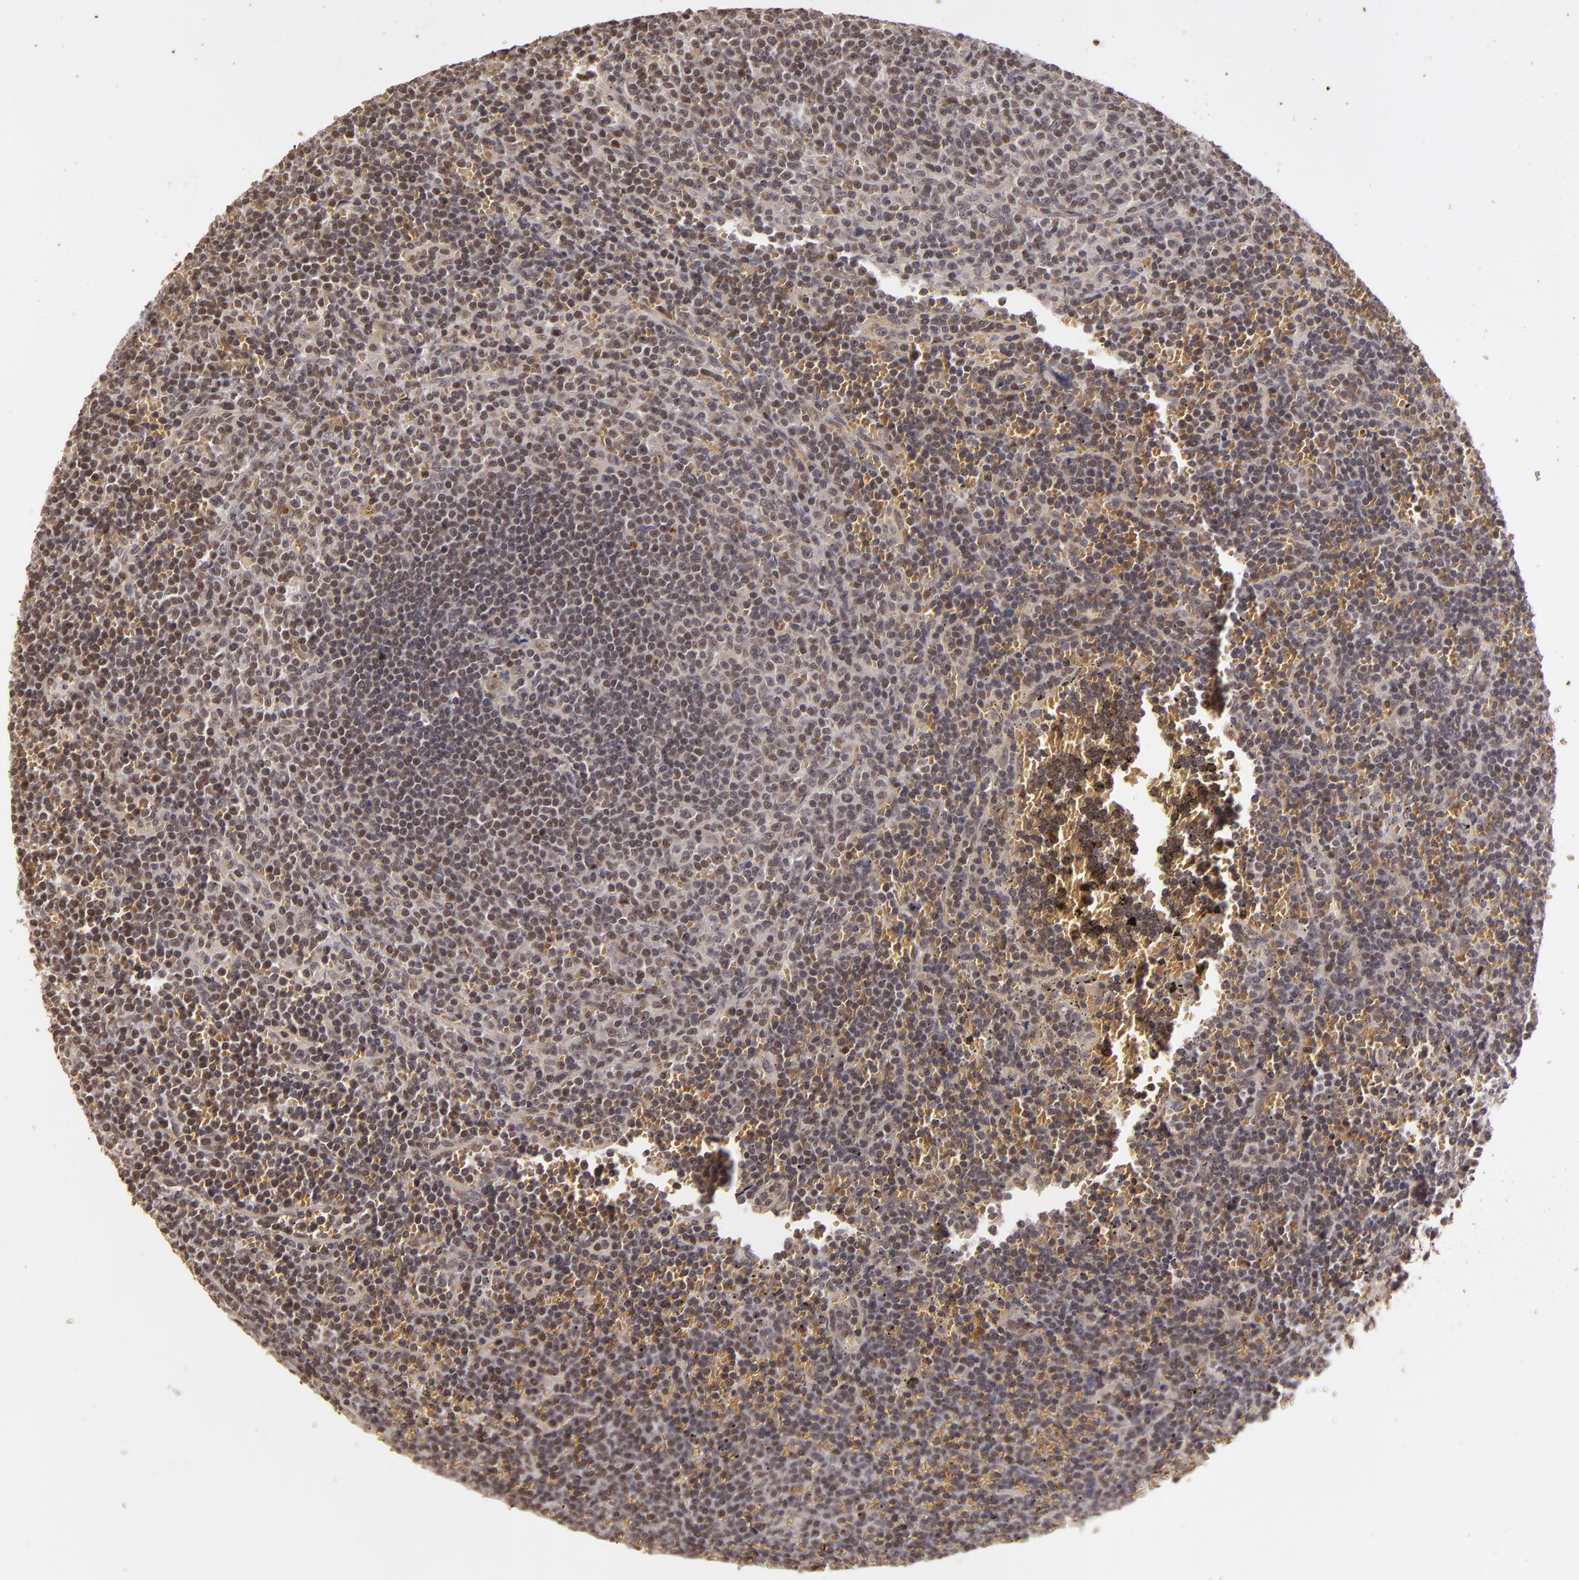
{"staining": {"intensity": "weak", "quantity": "25%-75%", "location": "cytoplasmic/membranous"}, "tissue": "lymphoma", "cell_type": "Tumor cells", "image_type": "cancer", "snomed": [{"axis": "morphology", "description": "Malignant lymphoma, non-Hodgkin's type, Low grade"}, {"axis": "topography", "description": "Spleen"}], "caption": "Brown immunohistochemical staining in lymphoma displays weak cytoplasmic/membranous positivity in approximately 25%-75% of tumor cells.", "gene": "DFFA", "patient": {"sex": "male", "age": 80}}